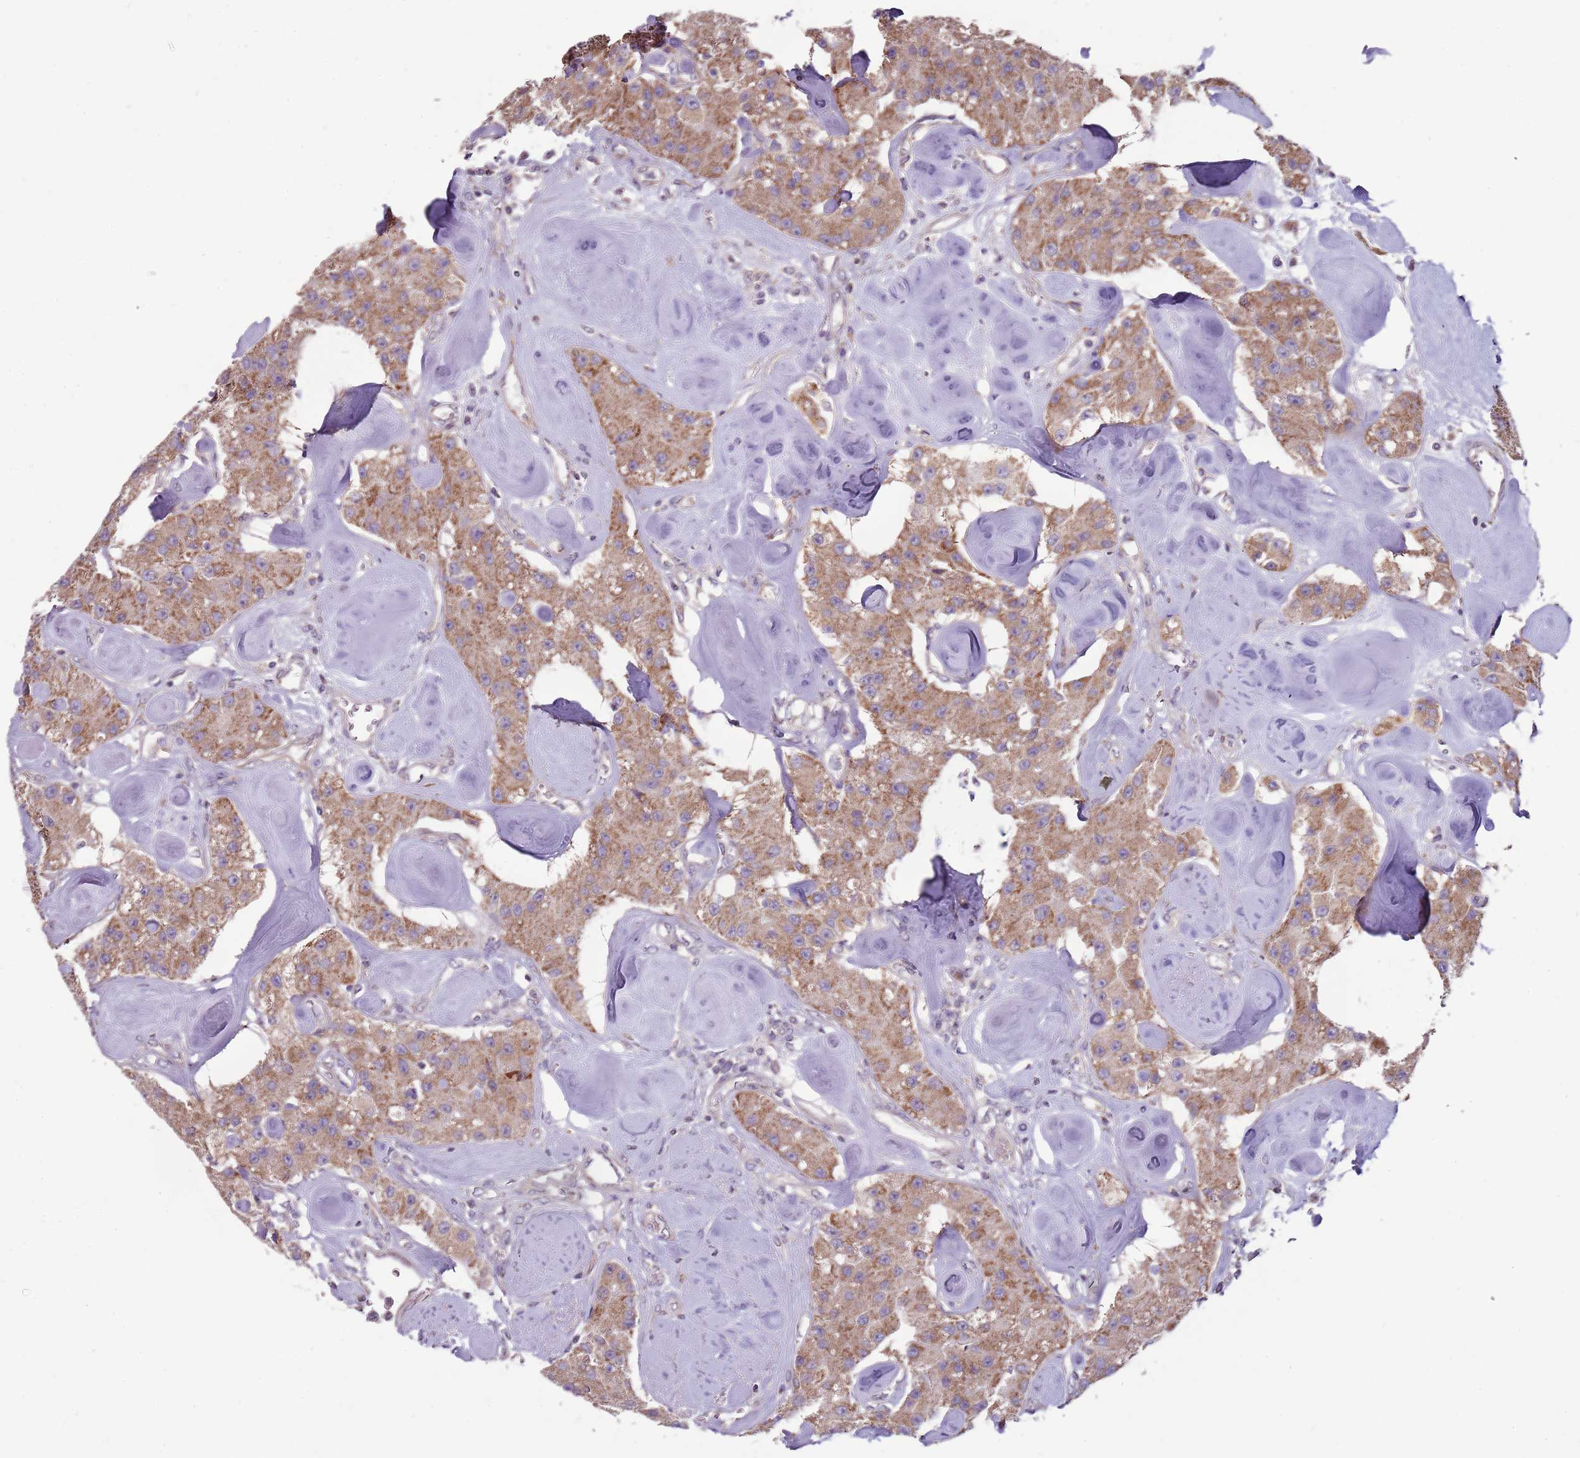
{"staining": {"intensity": "moderate", "quantity": ">75%", "location": "cytoplasmic/membranous"}, "tissue": "carcinoid", "cell_type": "Tumor cells", "image_type": "cancer", "snomed": [{"axis": "morphology", "description": "Carcinoid, malignant, NOS"}, {"axis": "topography", "description": "Pancreas"}], "caption": "A high-resolution histopathology image shows IHC staining of malignant carcinoid, which exhibits moderate cytoplasmic/membranous positivity in approximately >75% of tumor cells.", "gene": "RNF181", "patient": {"sex": "male", "age": 41}}